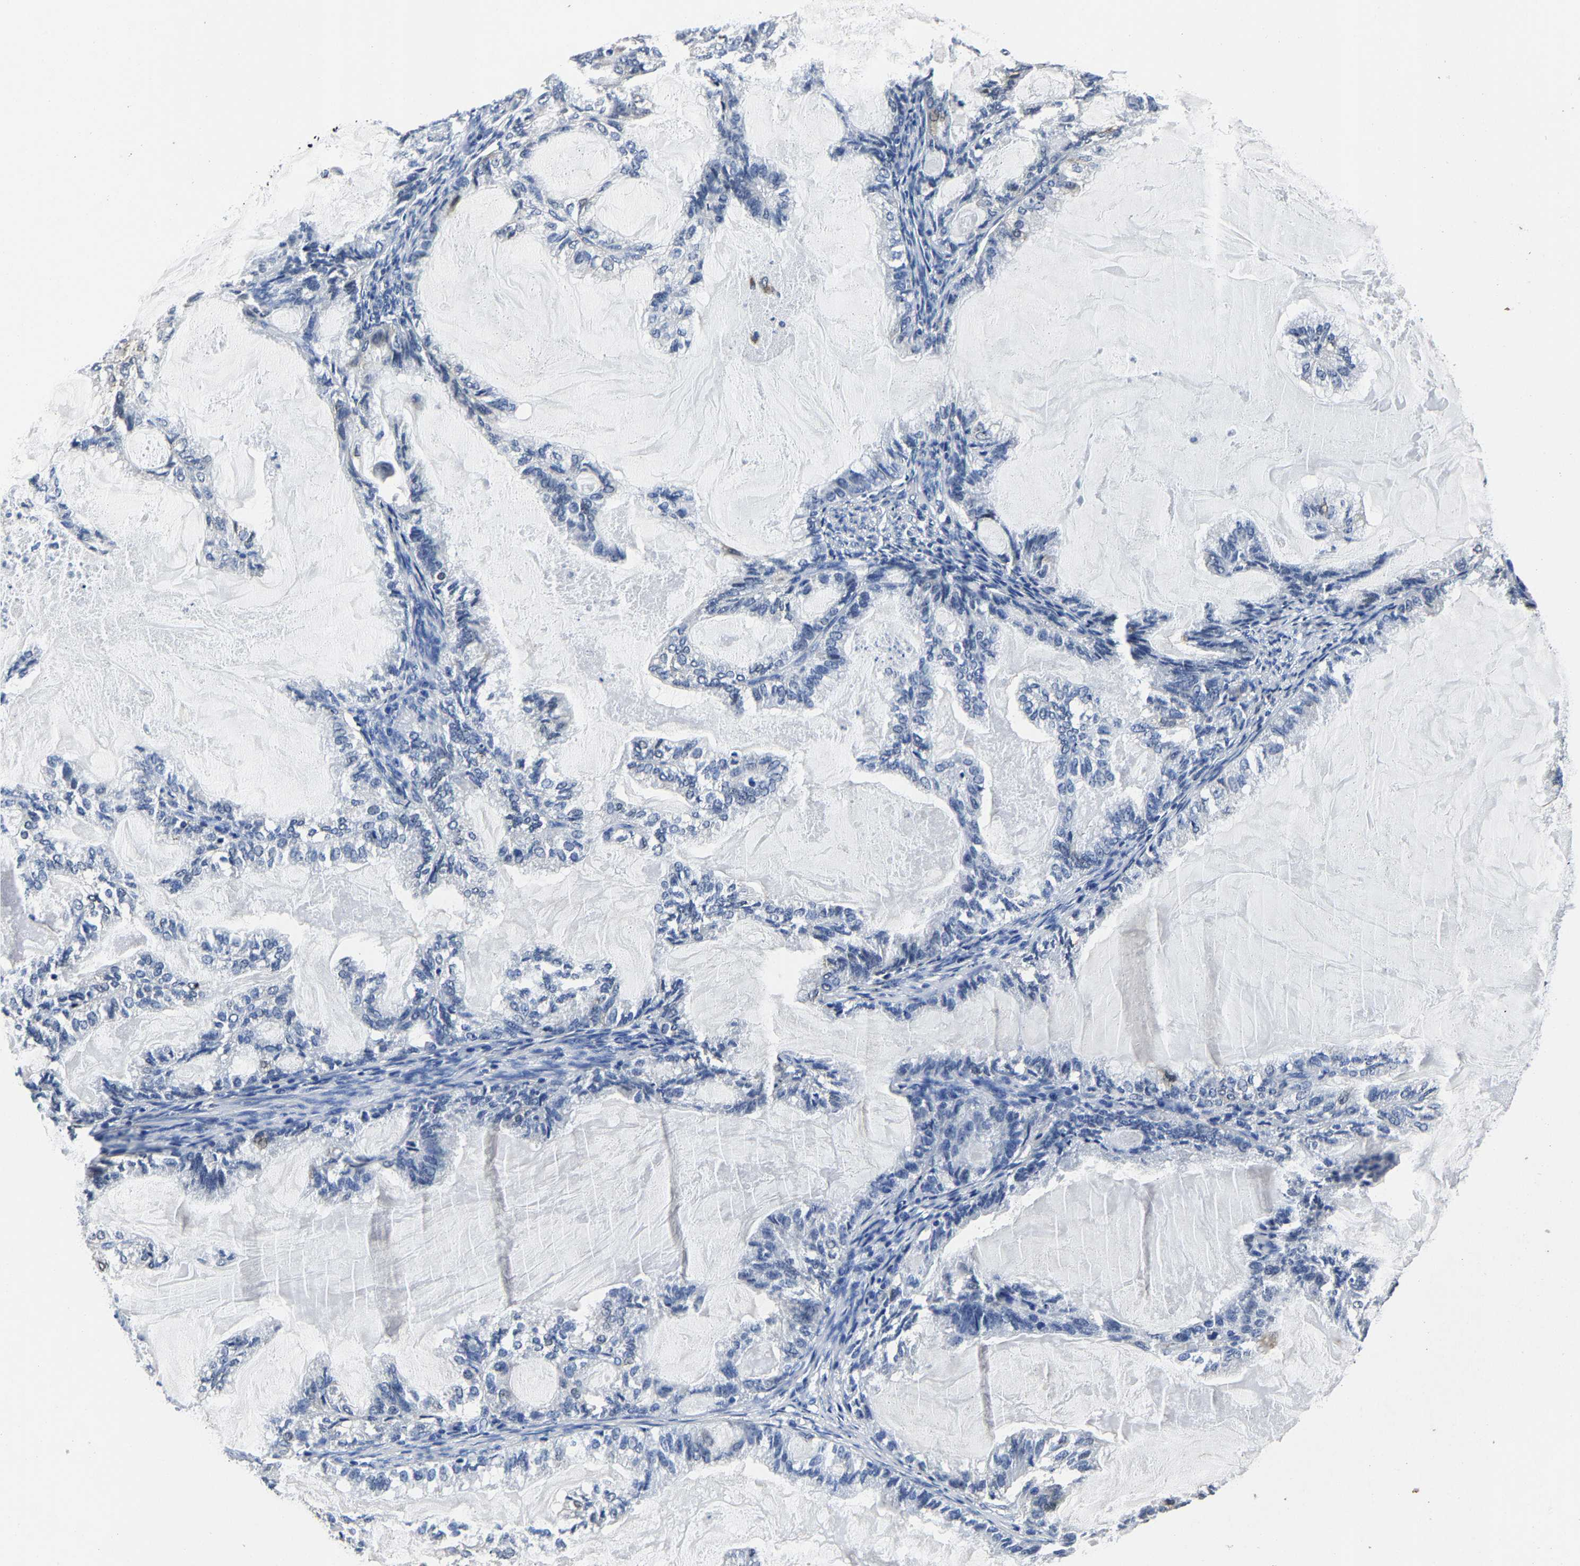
{"staining": {"intensity": "negative", "quantity": "none", "location": "none"}, "tissue": "endometrial cancer", "cell_type": "Tumor cells", "image_type": "cancer", "snomed": [{"axis": "morphology", "description": "Adenocarcinoma, NOS"}, {"axis": "topography", "description": "Endometrium"}], "caption": "IHC of endometrial cancer shows no staining in tumor cells.", "gene": "PSPH", "patient": {"sex": "female", "age": 86}}